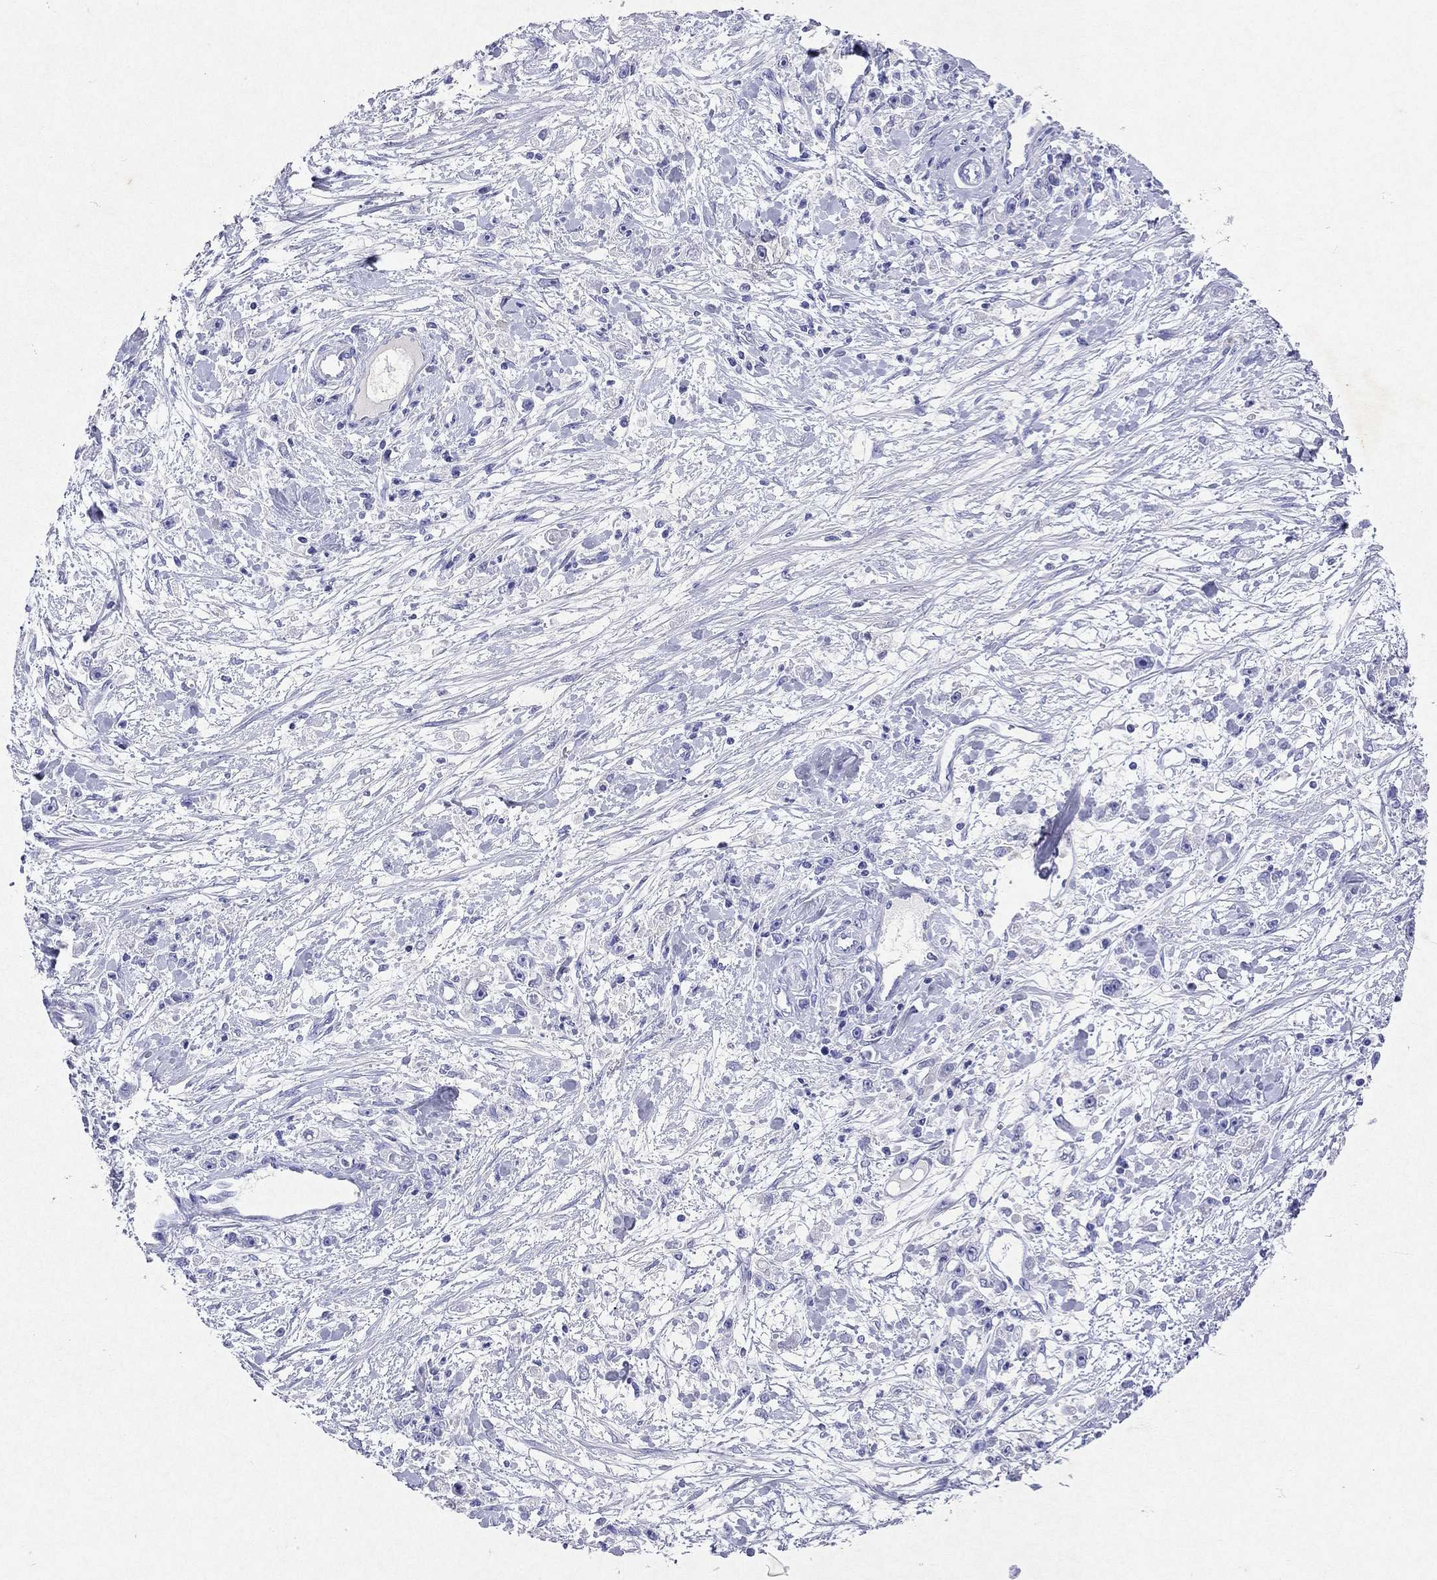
{"staining": {"intensity": "negative", "quantity": "none", "location": "none"}, "tissue": "stomach cancer", "cell_type": "Tumor cells", "image_type": "cancer", "snomed": [{"axis": "morphology", "description": "Adenocarcinoma, NOS"}, {"axis": "topography", "description": "Stomach"}], "caption": "Stomach adenocarcinoma stained for a protein using IHC exhibits no positivity tumor cells.", "gene": "ARMC12", "patient": {"sex": "female", "age": 59}}